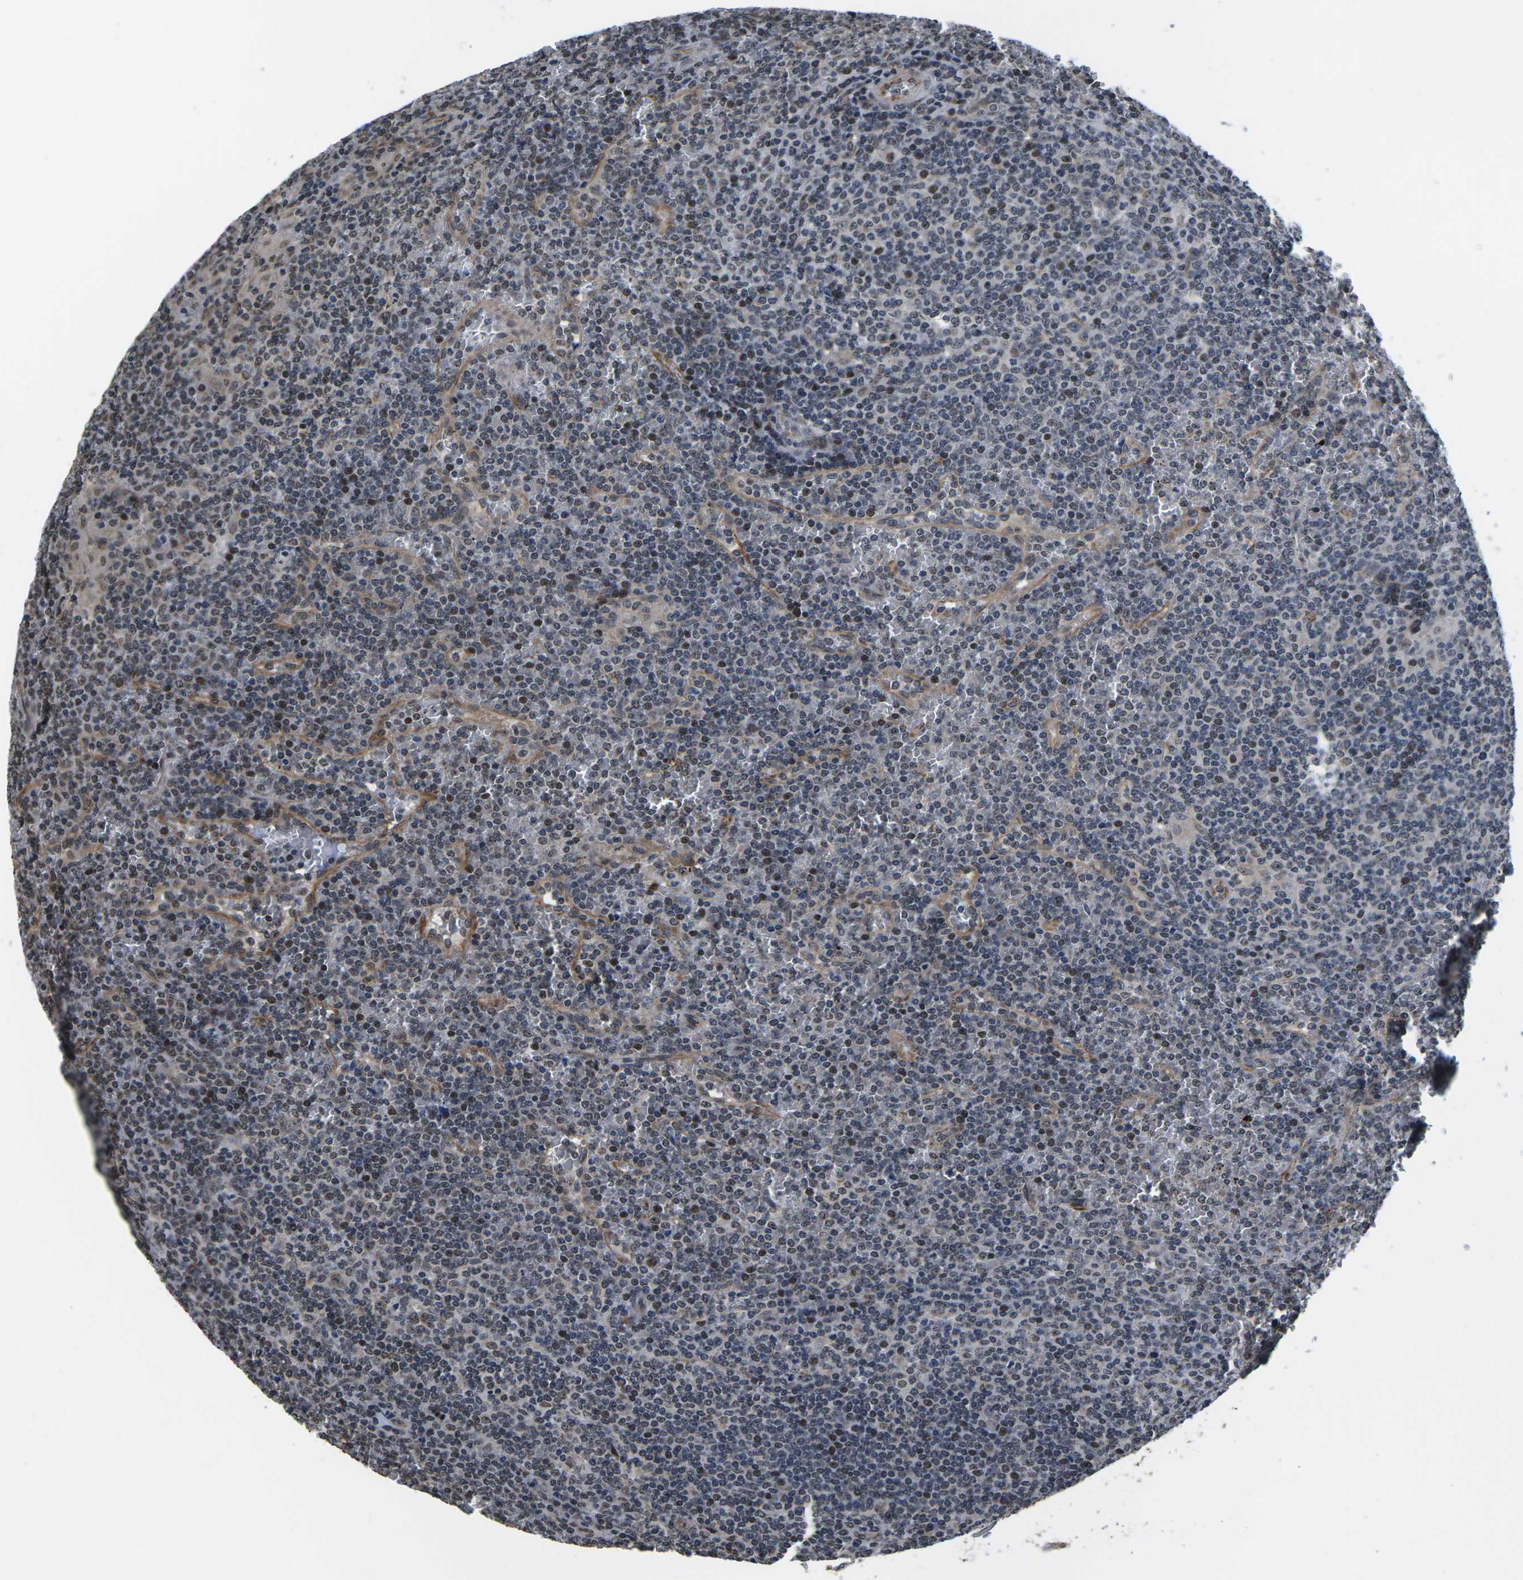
{"staining": {"intensity": "negative", "quantity": "none", "location": "none"}, "tissue": "lymphoma", "cell_type": "Tumor cells", "image_type": "cancer", "snomed": [{"axis": "morphology", "description": "Malignant lymphoma, non-Hodgkin's type, Low grade"}, {"axis": "topography", "description": "Spleen"}], "caption": "This image is of low-grade malignant lymphoma, non-Hodgkin's type stained with immunohistochemistry to label a protein in brown with the nuclei are counter-stained blue. There is no staining in tumor cells.", "gene": "CCNE1", "patient": {"sex": "female", "age": 19}}